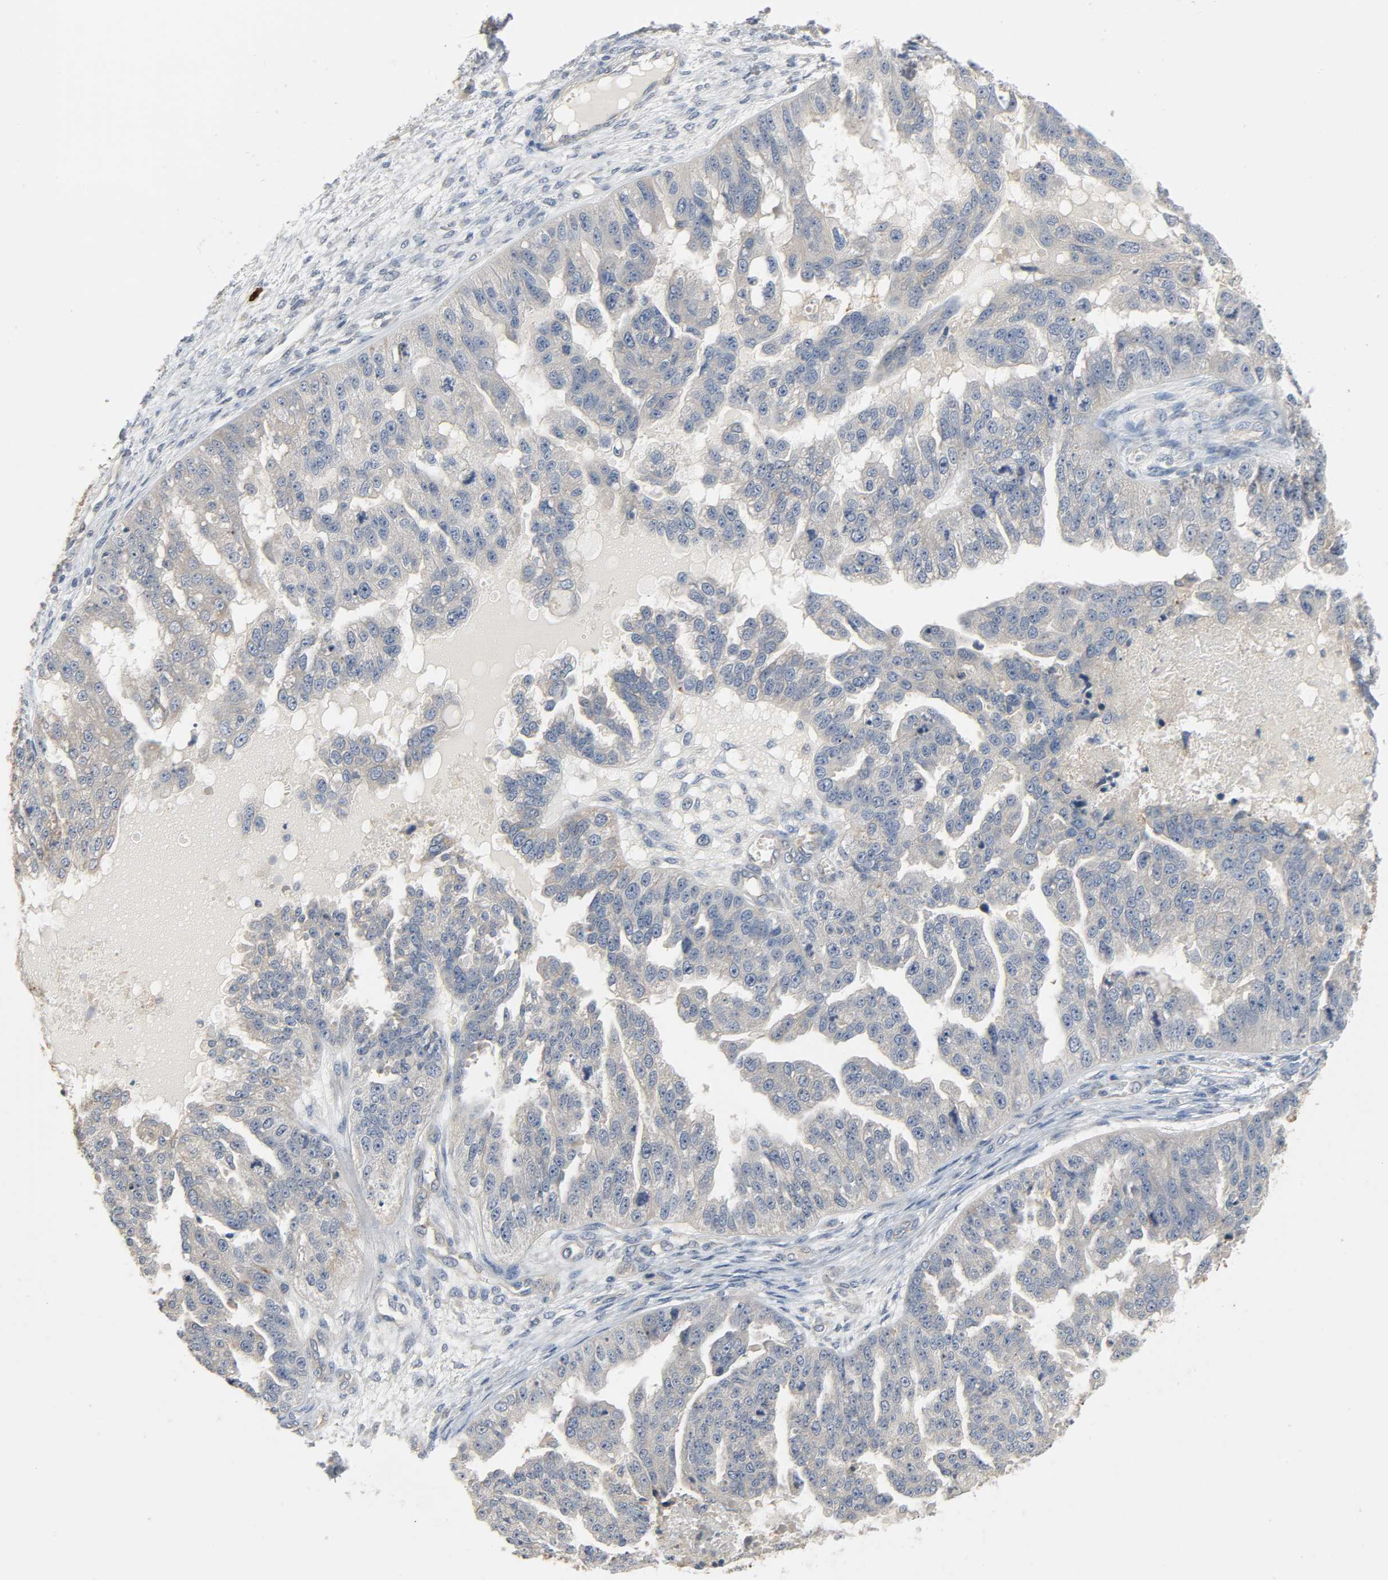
{"staining": {"intensity": "negative", "quantity": "none", "location": "none"}, "tissue": "ovarian cancer", "cell_type": "Tumor cells", "image_type": "cancer", "snomed": [{"axis": "morphology", "description": "Cystadenocarcinoma, serous, NOS"}, {"axis": "topography", "description": "Ovary"}], "caption": "Immunohistochemistry (IHC) micrograph of ovarian cancer (serous cystadenocarcinoma) stained for a protein (brown), which demonstrates no expression in tumor cells.", "gene": "LIMCH1", "patient": {"sex": "female", "age": 58}}